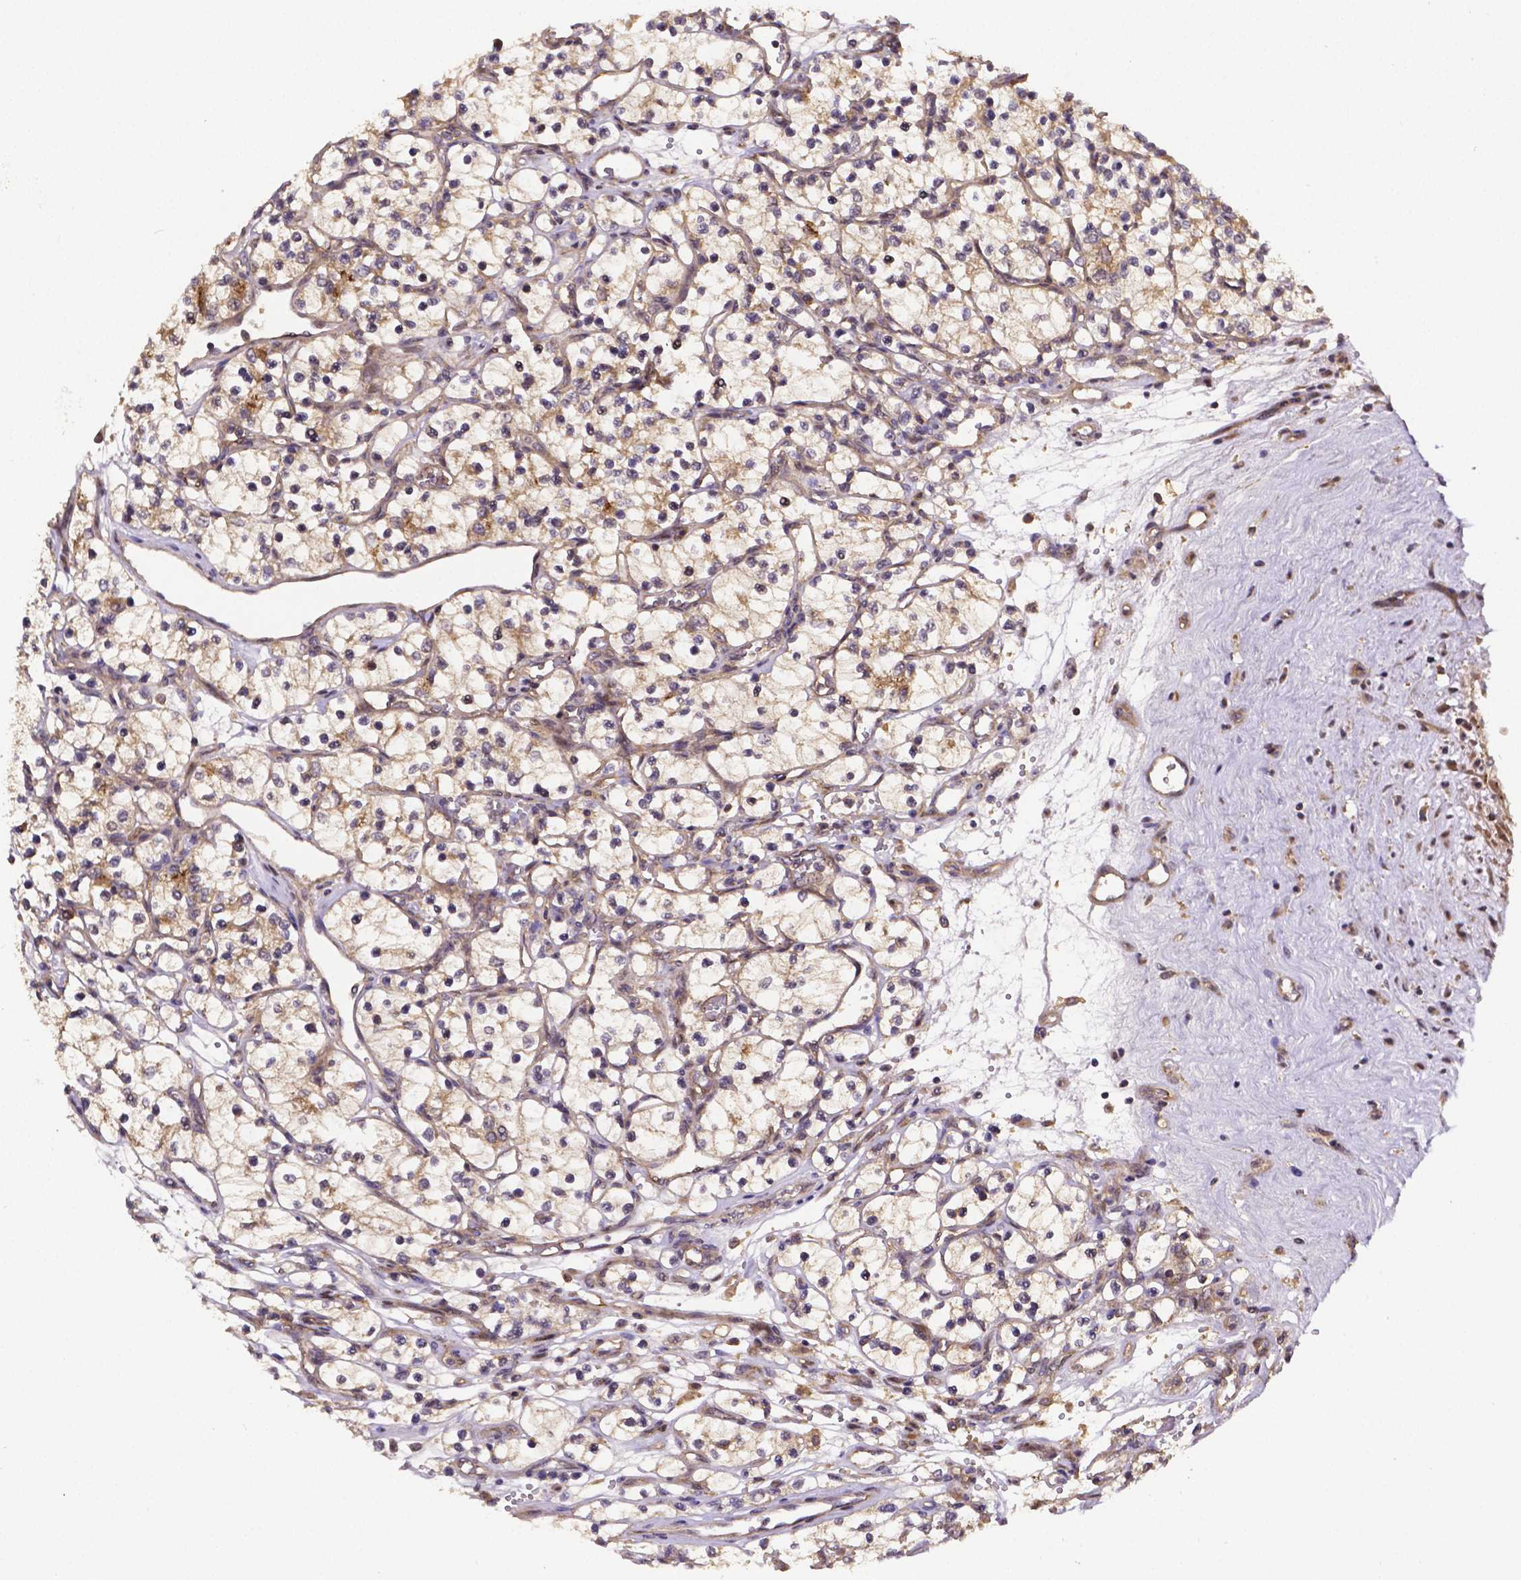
{"staining": {"intensity": "weak", "quantity": "<25%", "location": "cytoplasmic/membranous"}, "tissue": "renal cancer", "cell_type": "Tumor cells", "image_type": "cancer", "snomed": [{"axis": "morphology", "description": "Adenocarcinoma, NOS"}, {"axis": "topography", "description": "Kidney"}], "caption": "IHC image of neoplastic tissue: human renal cancer stained with DAB shows no significant protein expression in tumor cells. (DAB IHC with hematoxylin counter stain).", "gene": "RNF123", "patient": {"sex": "female", "age": 69}}